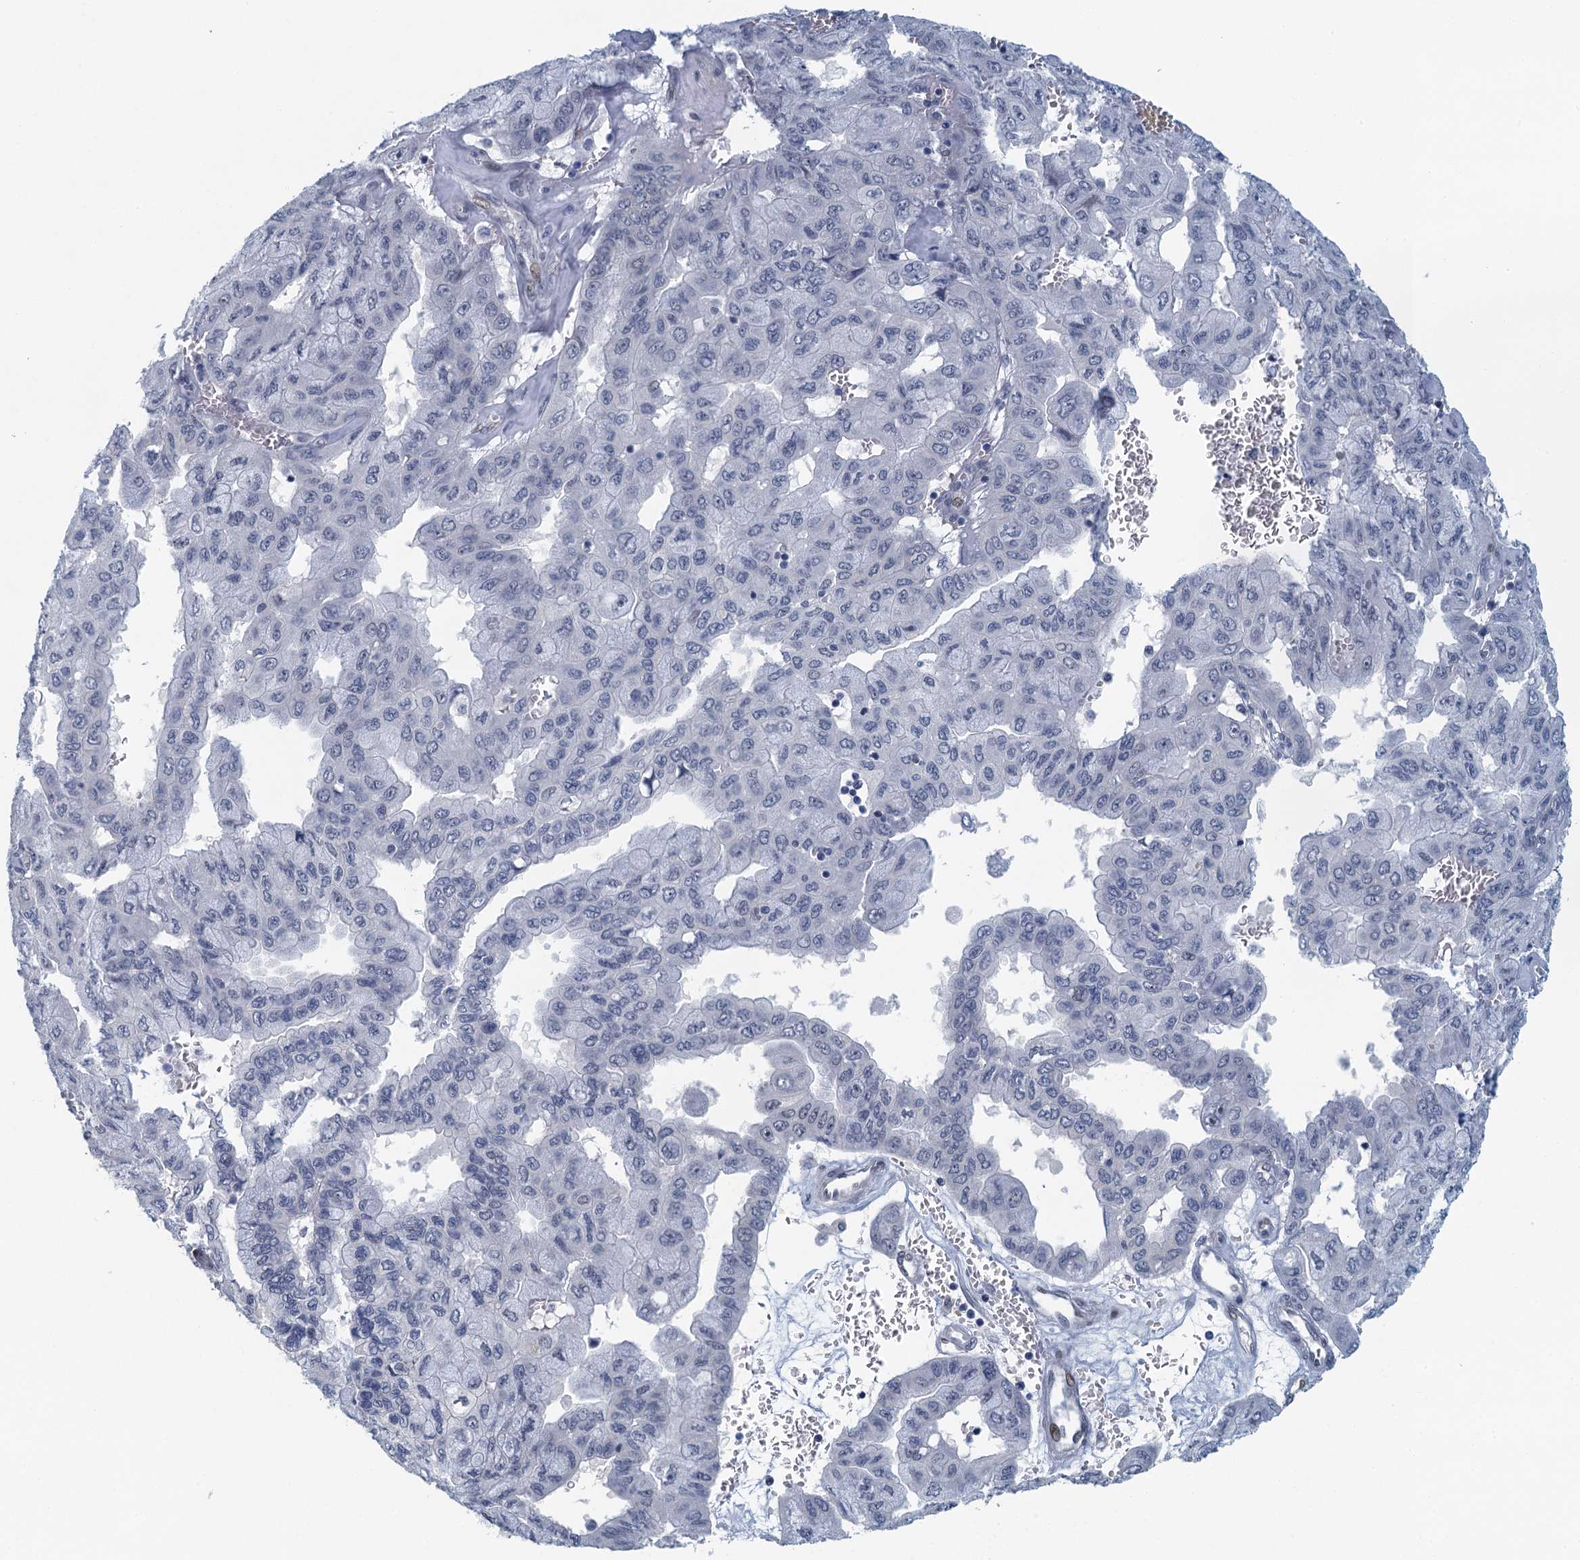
{"staining": {"intensity": "negative", "quantity": "none", "location": "none"}, "tissue": "pancreatic cancer", "cell_type": "Tumor cells", "image_type": "cancer", "snomed": [{"axis": "morphology", "description": "Adenocarcinoma, NOS"}, {"axis": "topography", "description": "Pancreas"}], "caption": "Tumor cells are negative for brown protein staining in pancreatic cancer.", "gene": "TTLL9", "patient": {"sex": "male", "age": 51}}